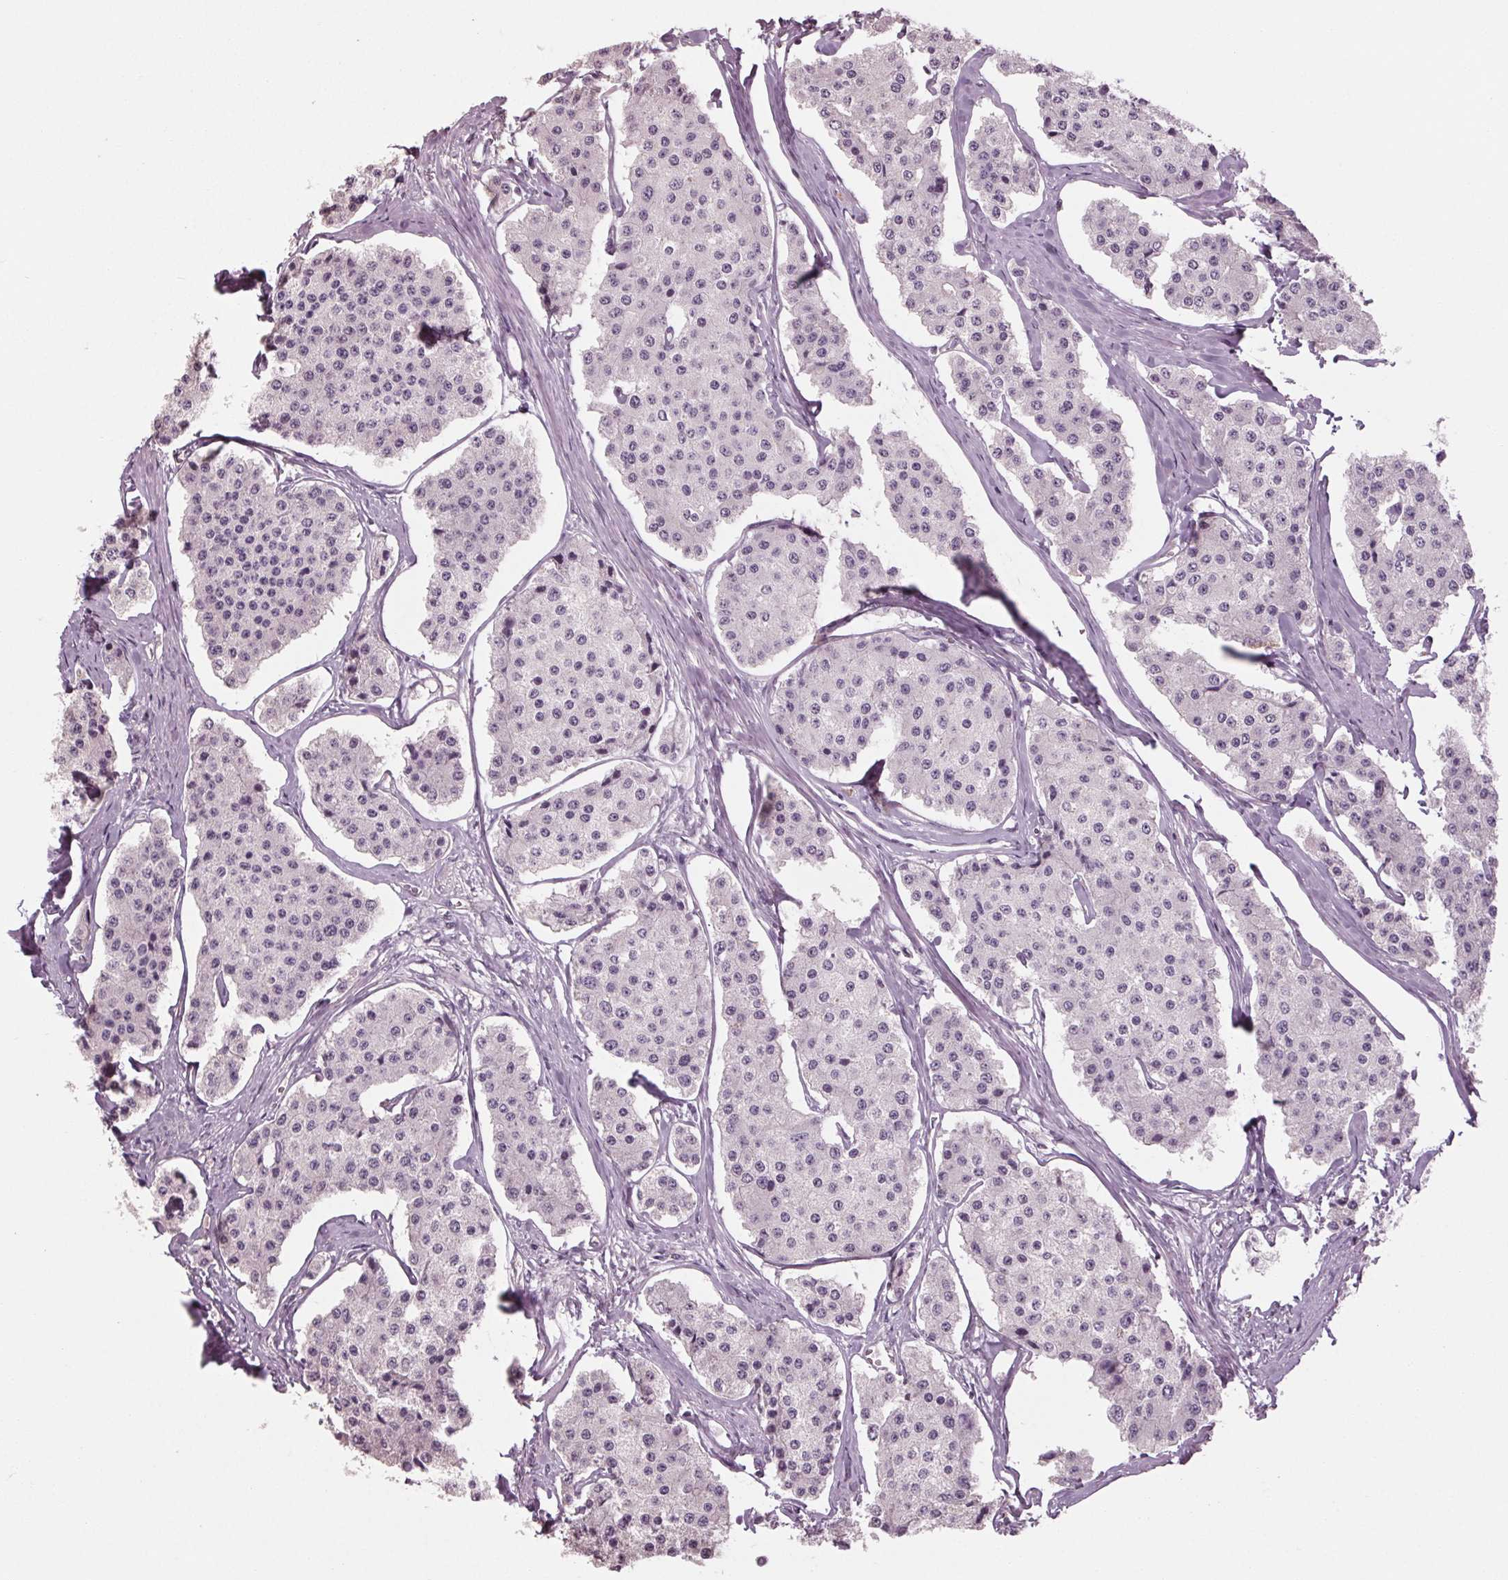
{"staining": {"intensity": "negative", "quantity": "none", "location": "none"}, "tissue": "carcinoid", "cell_type": "Tumor cells", "image_type": "cancer", "snomed": [{"axis": "morphology", "description": "Carcinoid, malignant, NOS"}, {"axis": "topography", "description": "Small intestine"}], "caption": "Protein analysis of carcinoid exhibits no significant positivity in tumor cells.", "gene": "TNNC2", "patient": {"sex": "female", "age": 65}}